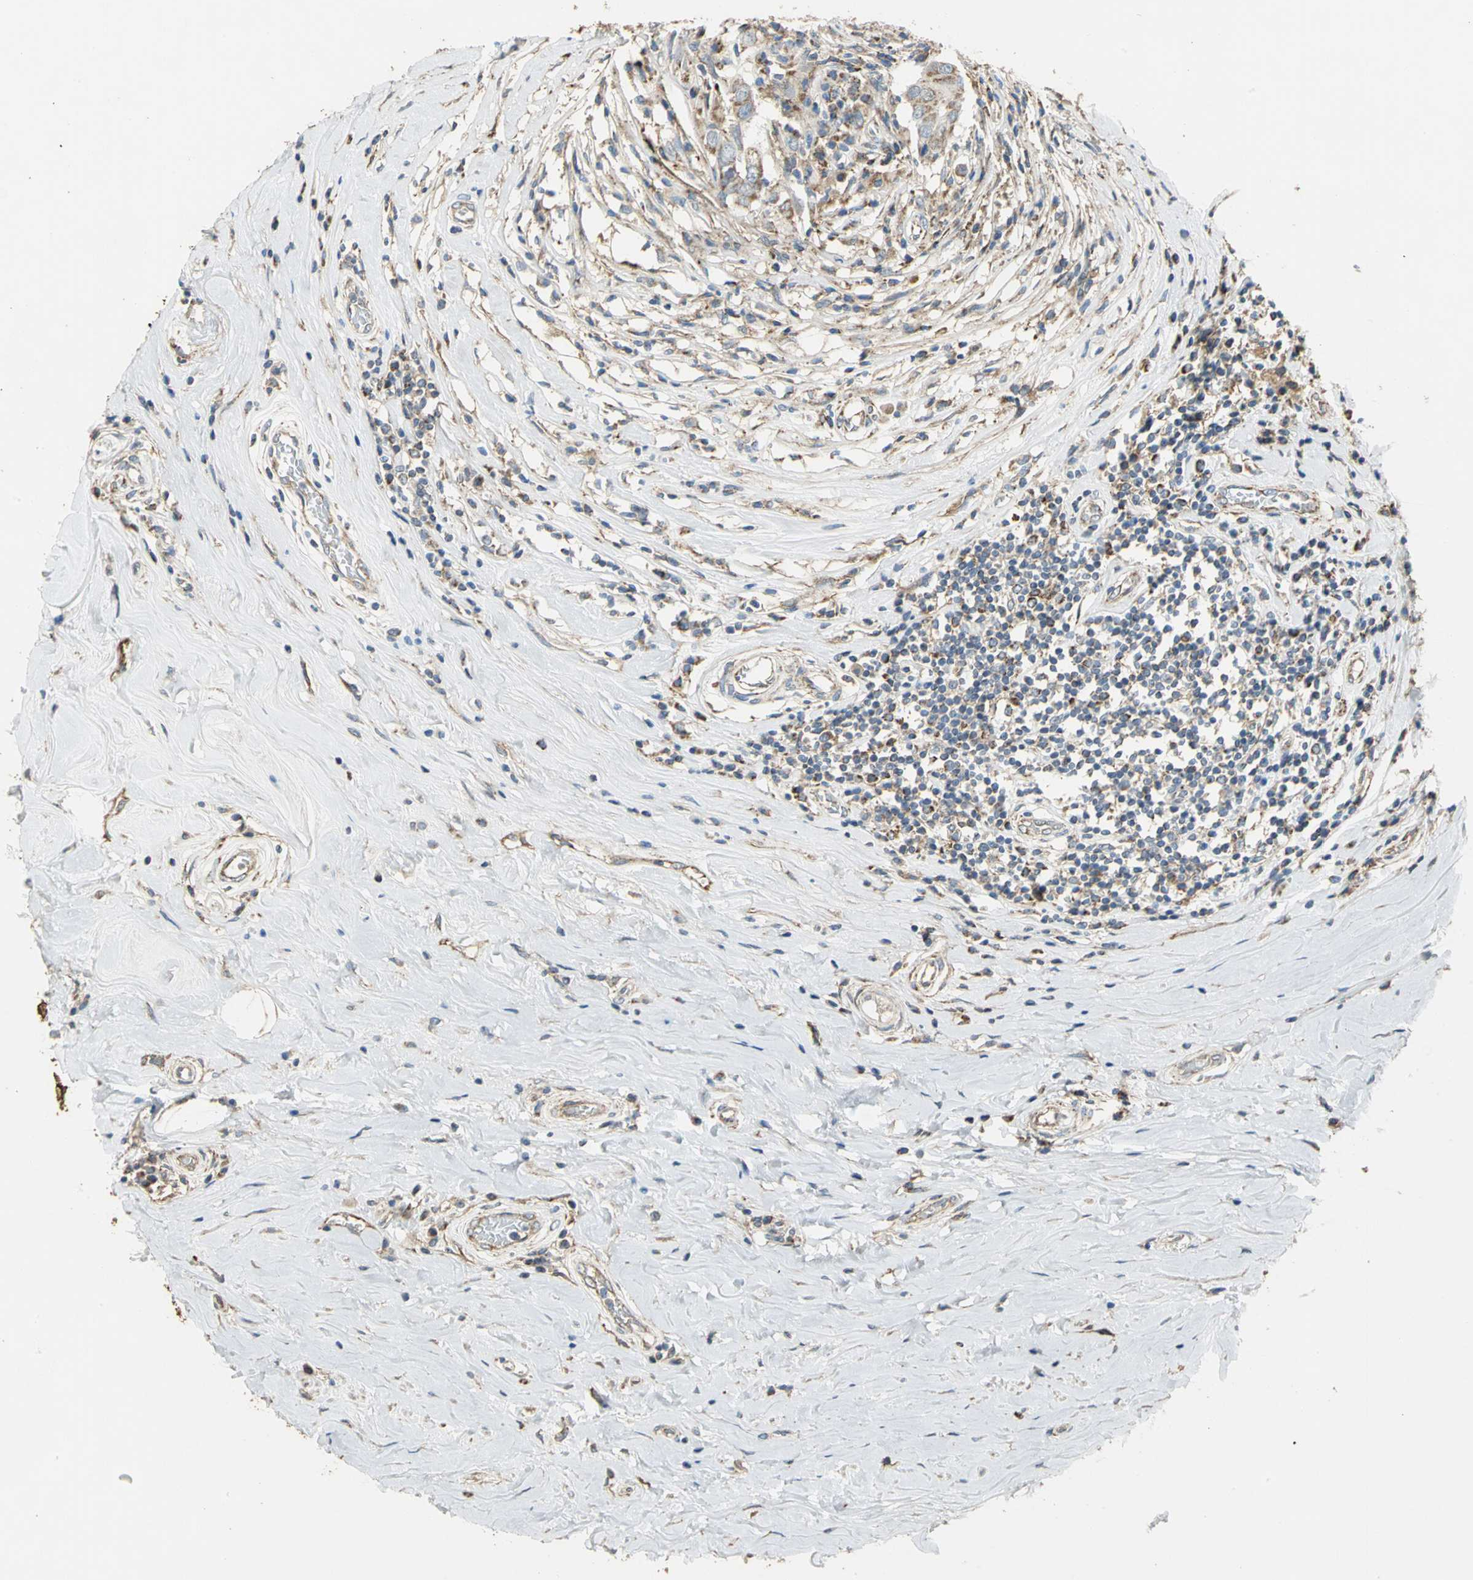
{"staining": {"intensity": "moderate", "quantity": "25%-75%", "location": "cytoplasmic/membranous"}, "tissue": "breast cancer", "cell_type": "Tumor cells", "image_type": "cancer", "snomed": [{"axis": "morphology", "description": "Duct carcinoma"}, {"axis": "topography", "description": "Breast"}], "caption": "IHC (DAB) staining of human invasive ductal carcinoma (breast) exhibits moderate cytoplasmic/membranous protein expression in approximately 25%-75% of tumor cells. The staining was performed using DAB (3,3'-diaminobenzidine), with brown indicating positive protein expression. Nuclei are stained blue with hematoxylin.", "gene": "NDUFB5", "patient": {"sex": "female", "age": 27}}